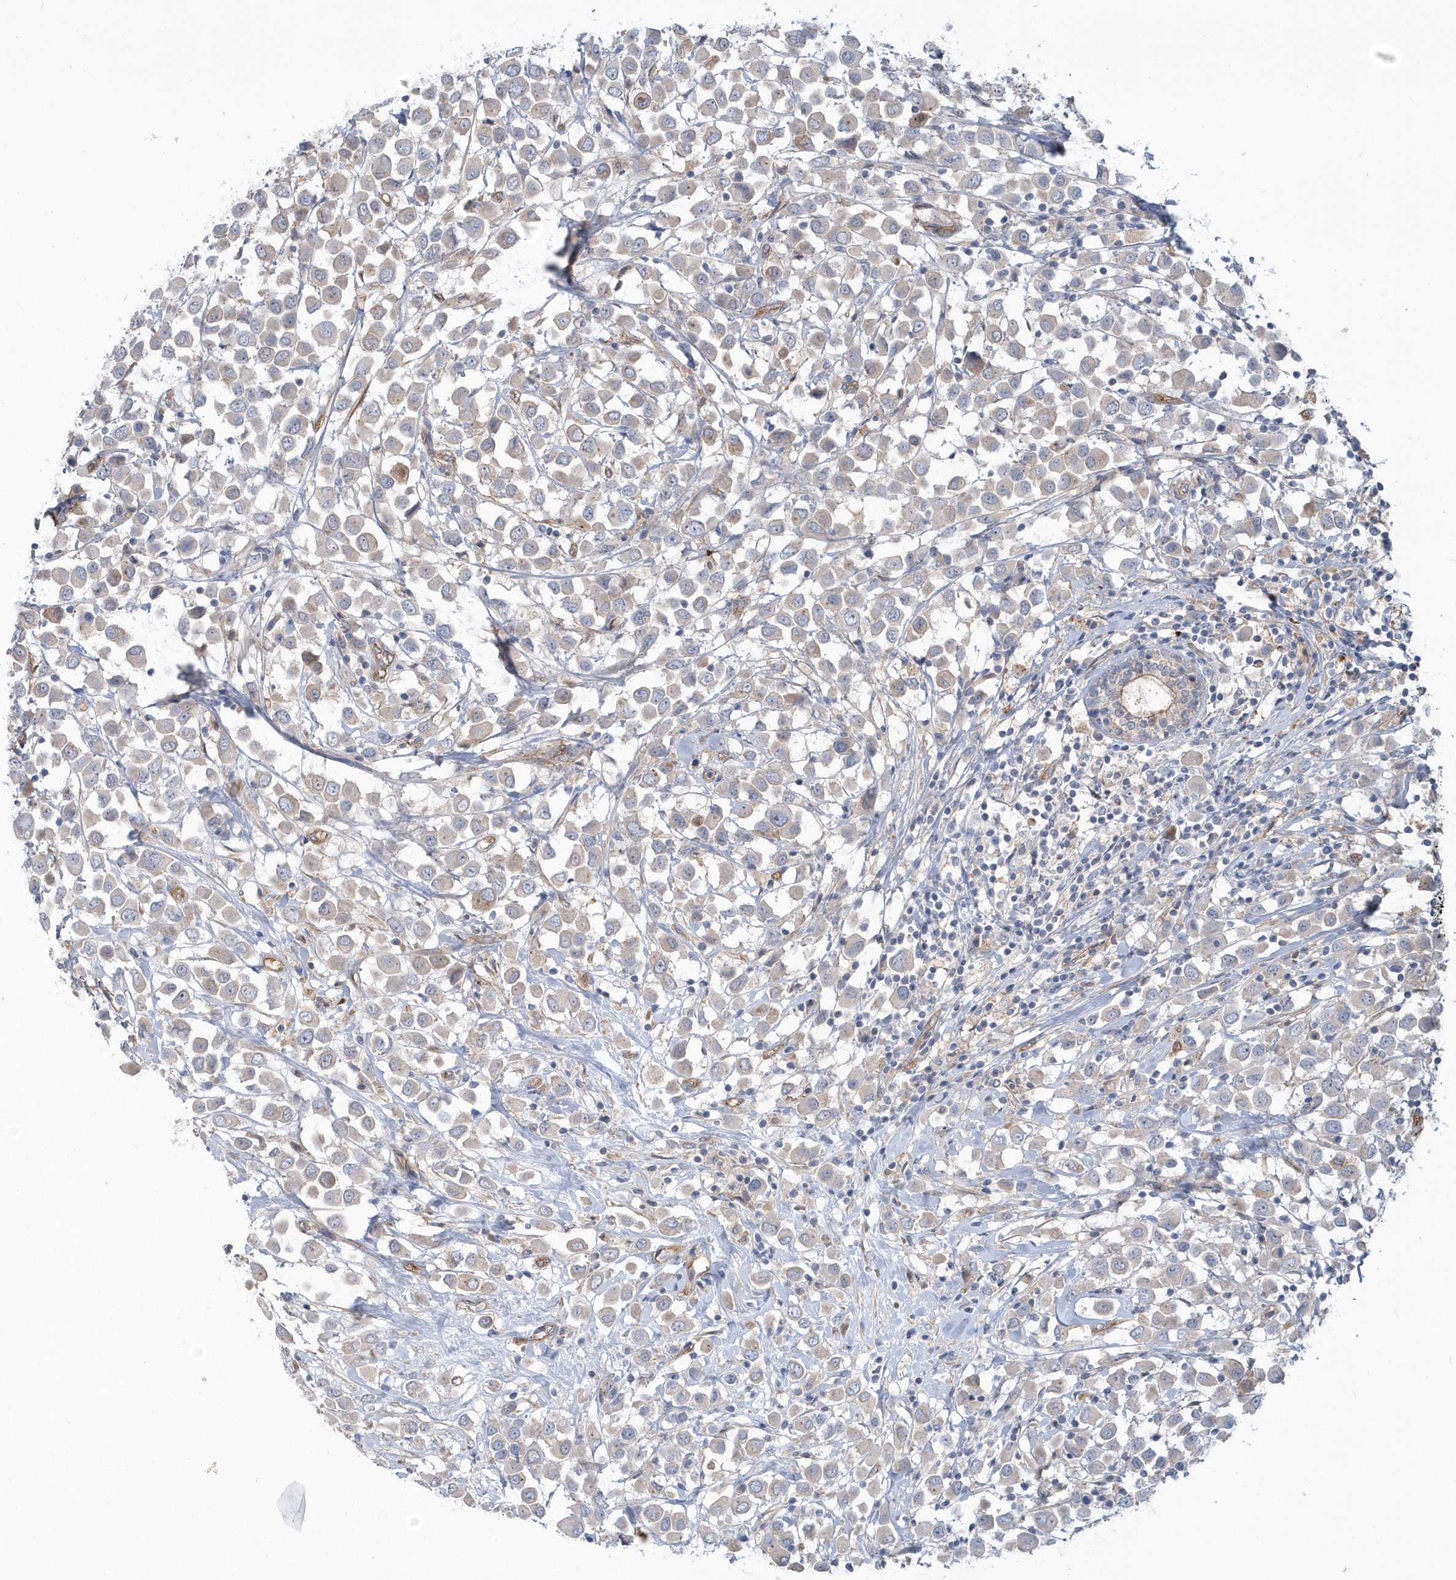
{"staining": {"intensity": "negative", "quantity": "none", "location": "none"}, "tissue": "breast cancer", "cell_type": "Tumor cells", "image_type": "cancer", "snomed": [{"axis": "morphology", "description": "Duct carcinoma"}, {"axis": "topography", "description": "Breast"}], "caption": "Histopathology image shows no protein staining in tumor cells of invasive ductal carcinoma (breast) tissue.", "gene": "RAI14", "patient": {"sex": "female", "age": 61}}